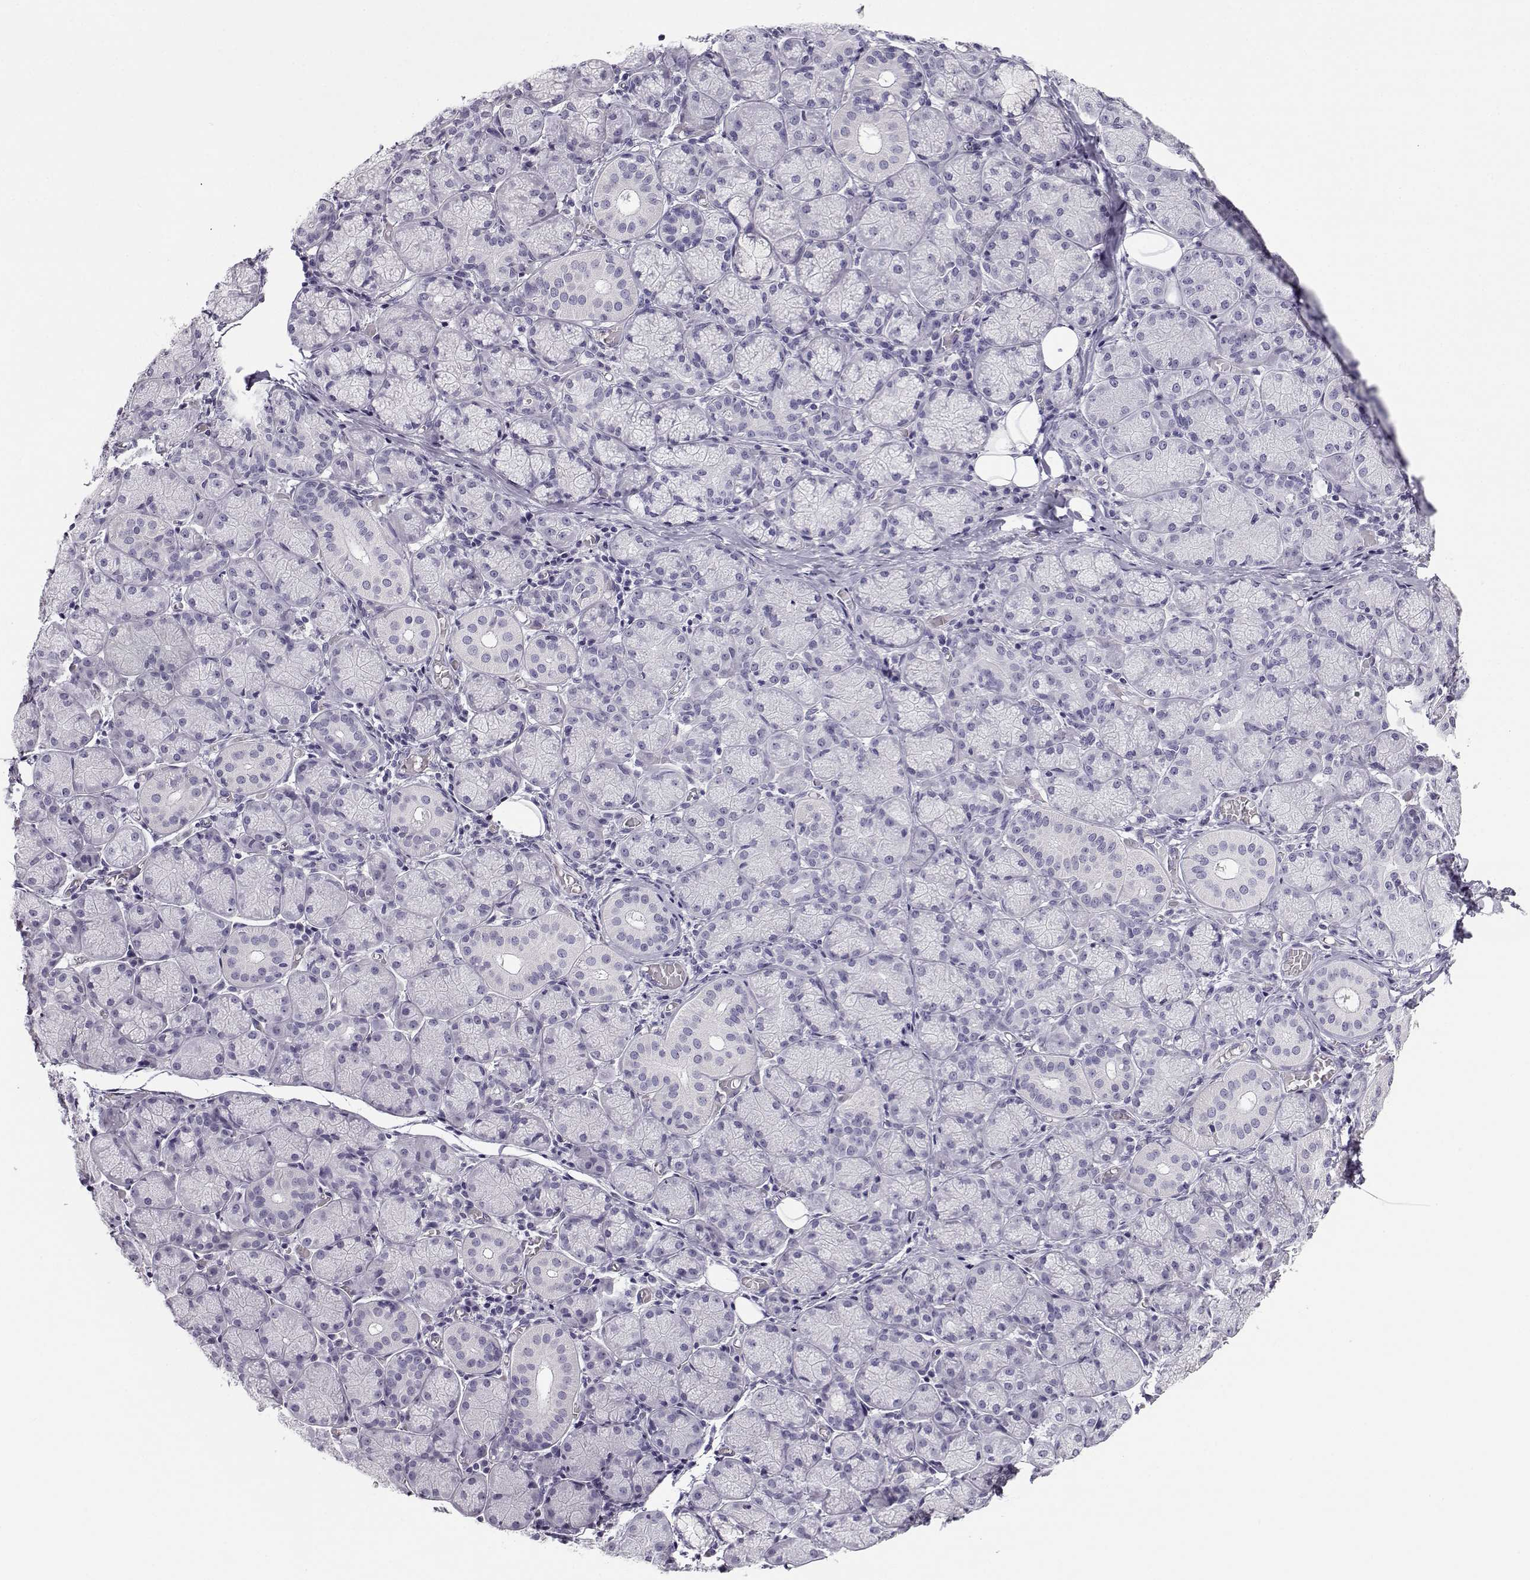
{"staining": {"intensity": "negative", "quantity": "none", "location": "none"}, "tissue": "salivary gland", "cell_type": "Glandular cells", "image_type": "normal", "snomed": [{"axis": "morphology", "description": "Normal tissue, NOS"}, {"axis": "topography", "description": "Salivary gland"}, {"axis": "topography", "description": "Peripheral nerve tissue"}], "caption": "Human salivary gland stained for a protein using immunohistochemistry (IHC) exhibits no staining in glandular cells.", "gene": "RHOXF2B", "patient": {"sex": "female", "age": 24}}